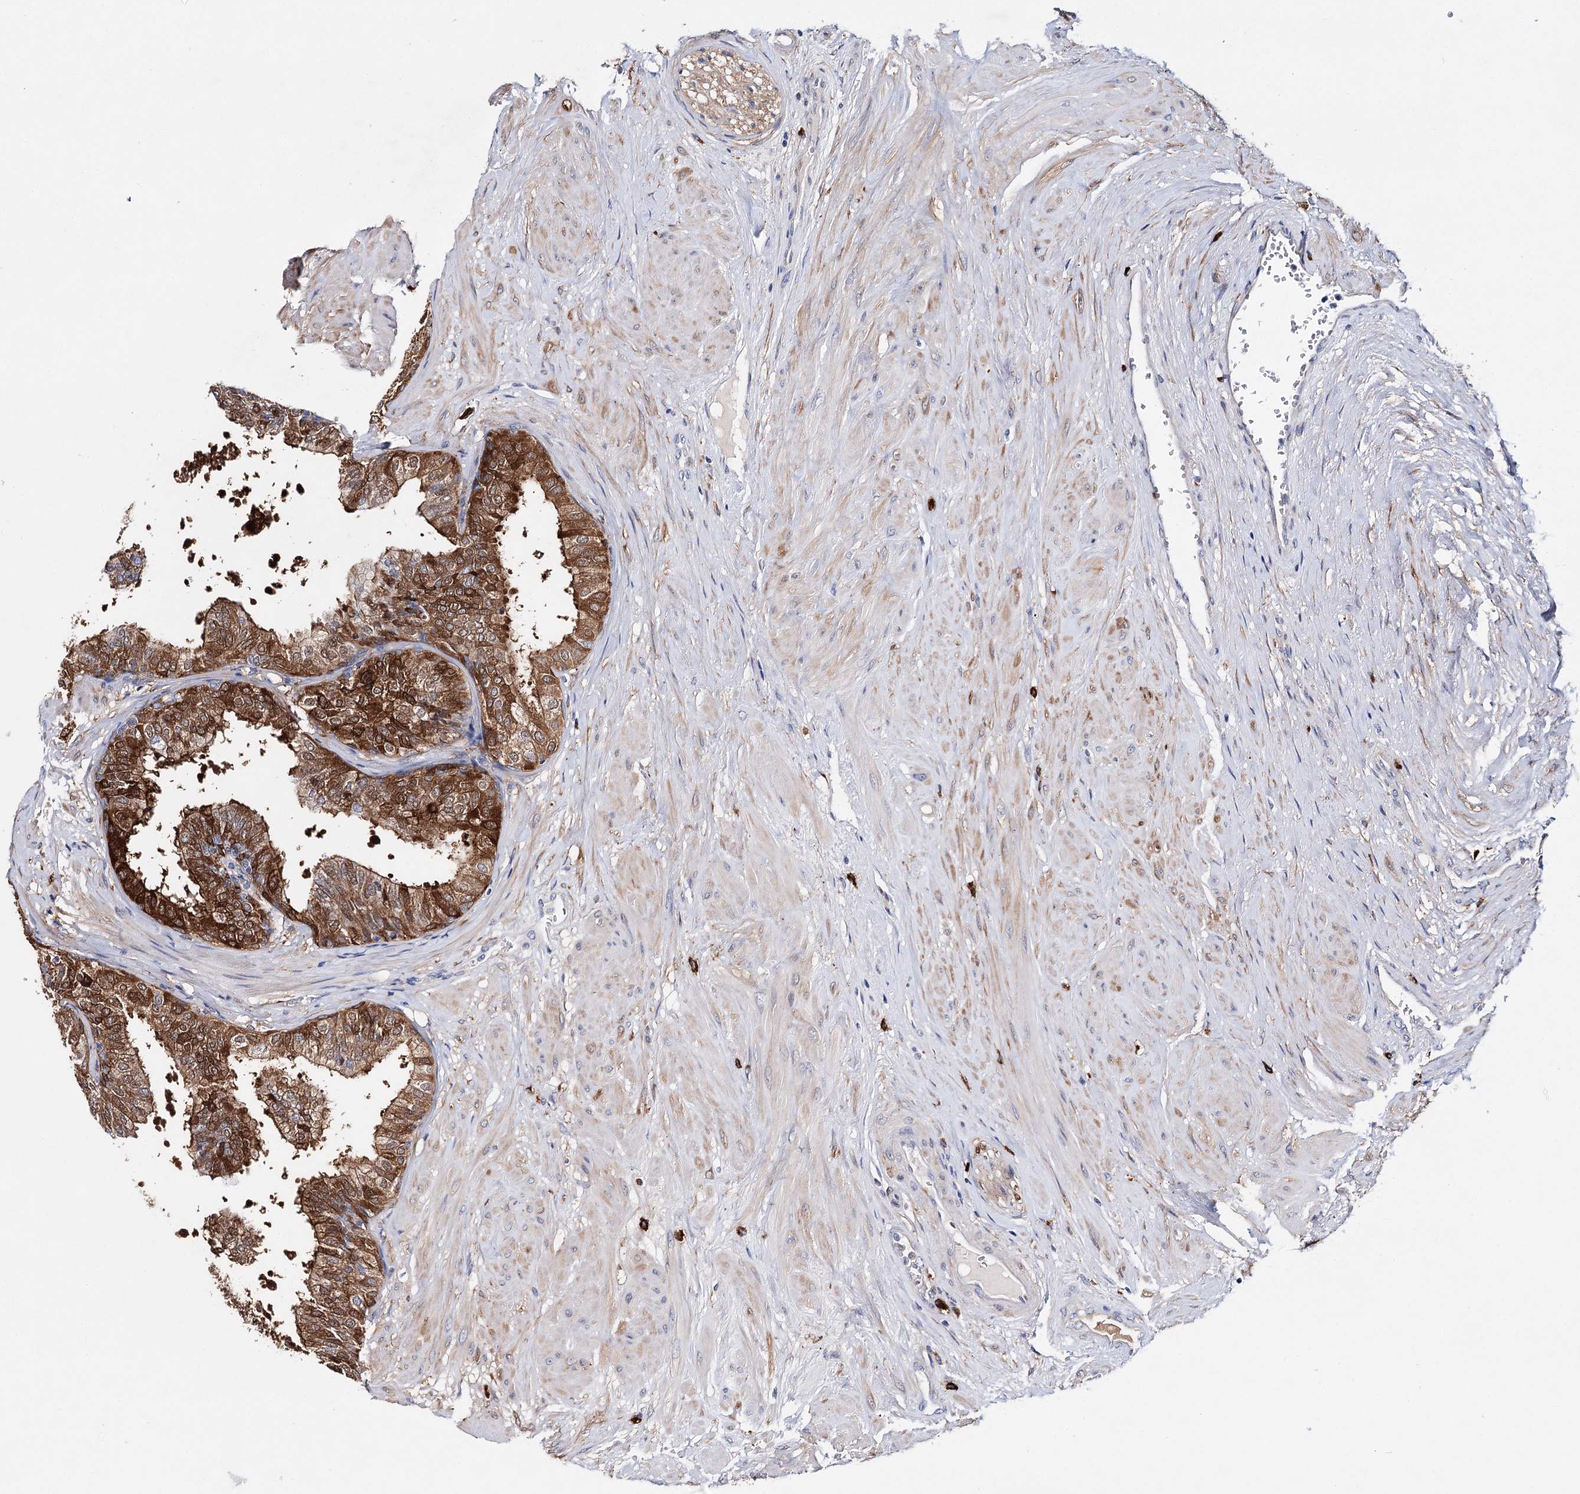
{"staining": {"intensity": "strong", "quantity": ">75%", "location": "cytoplasmic/membranous"}, "tissue": "prostate", "cell_type": "Glandular cells", "image_type": "normal", "snomed": [{"axis": "morphology", "description": "Normal tissue, NOS"}, {"axis": "topography", "description": "Prostate"}], "caption": "Protein staining exhibits strong cytoplasmic/membranous expression in about >75% of glandular cells in benign prostate.", "gene": "CFAP46", "patient": {"sex": "male", "age": 60}}